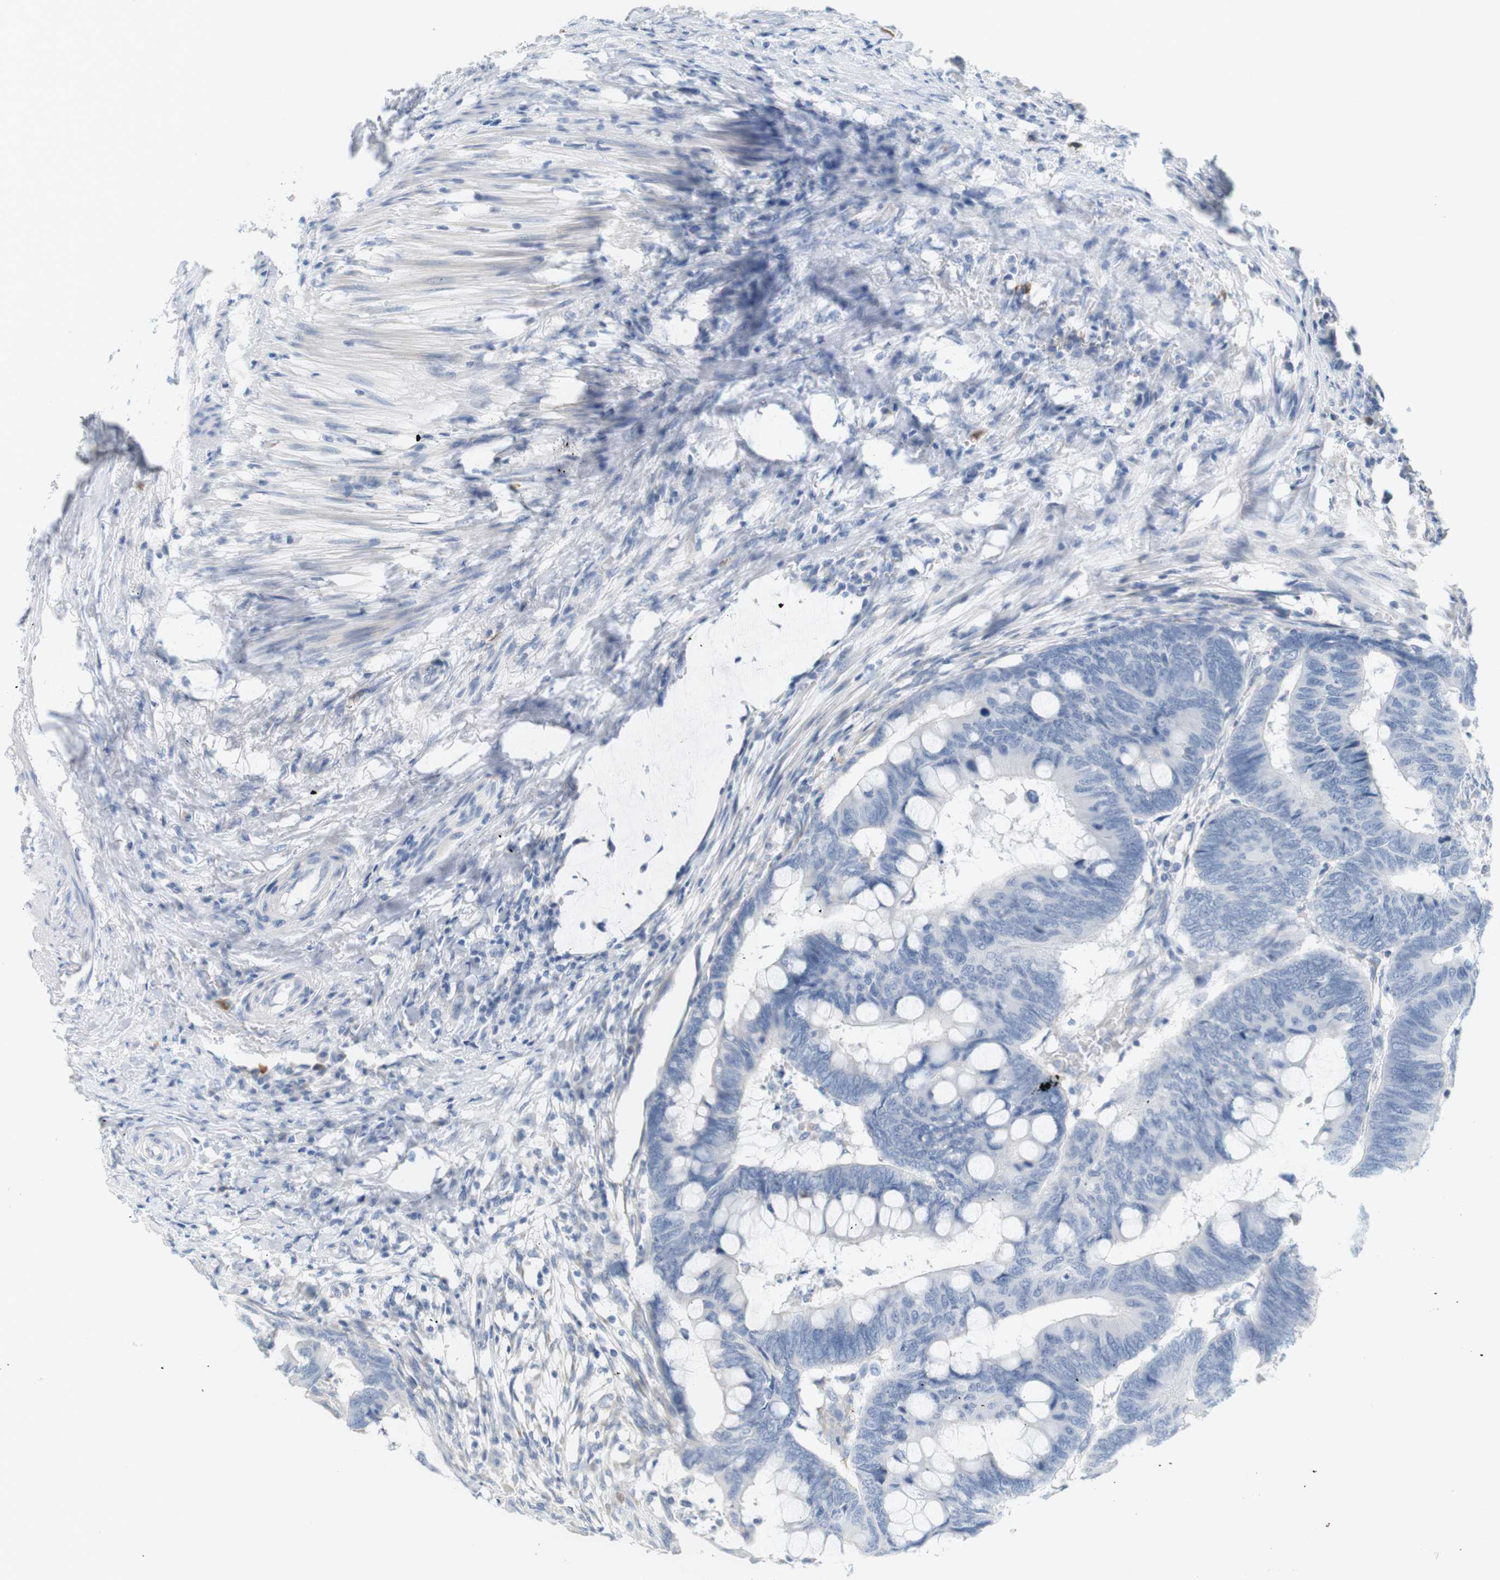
{"staining": {"intensity": "negative", "quantity": "none", "location": "none"}, "tissue": "colorectal cancer", "cell_type": "Tumor cells", "image_type": "cancer", "snomed": [{"axis": "morphology", "description": "Normal tissue, NOS"}, {"axis": "morphology", "description": "Adenocarcinoma, NOS"}, {"axis": "topography", "description": "Rectum"}, {"axis": "topography", "description": "Peripheral nerve tissue"}], "caption": "Immunohistochemistry of colorectal cancer shows no staining in tumor cells.", "gene": "RGS9", "patient": {"sex": "male", "age": 92}}